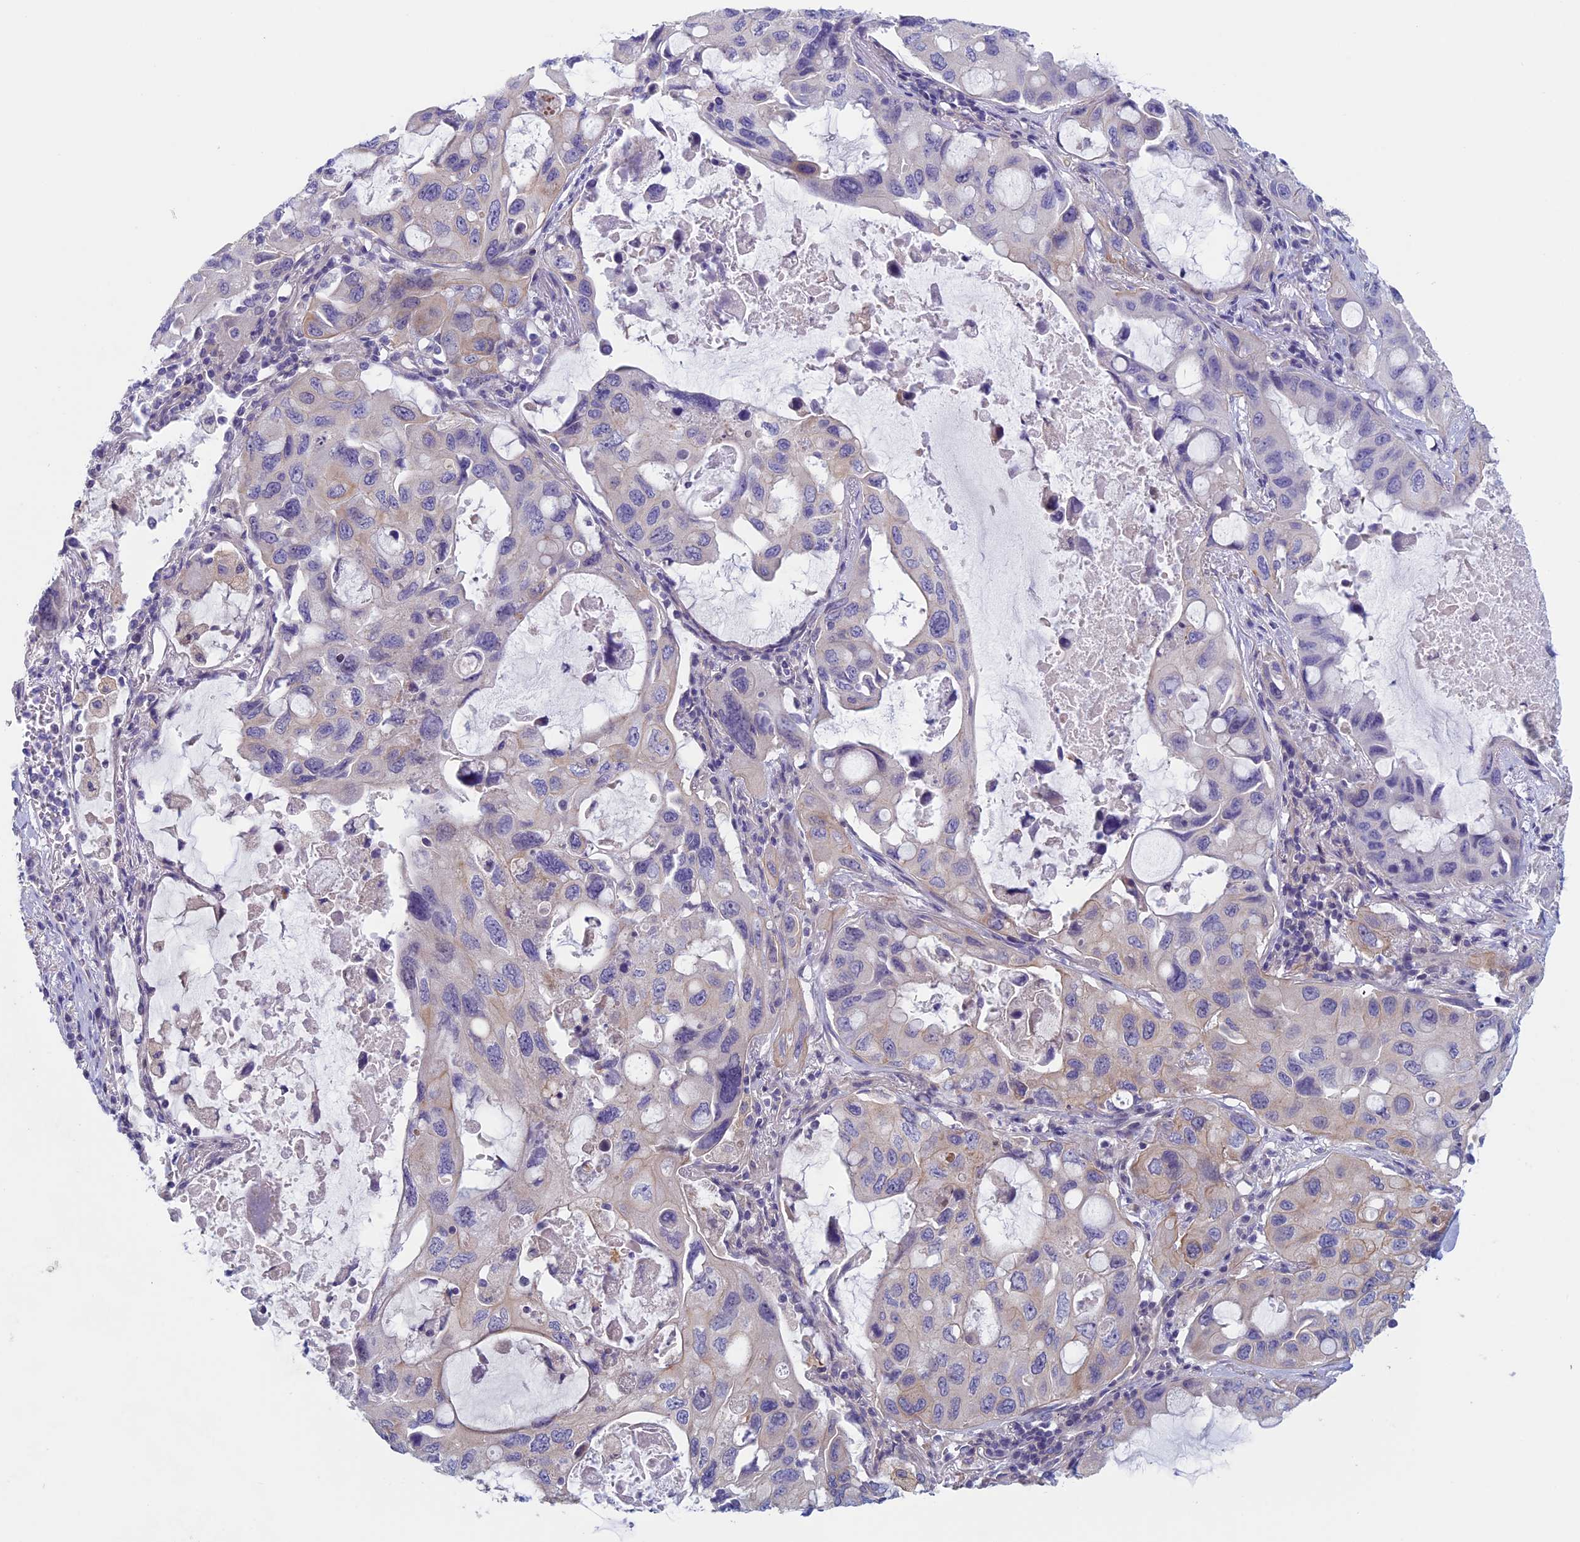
{"staining": {"intensity": "negative", "quantity": "none", "location": "none"}, "tissue": "lung cancer", "cell_type": "Tumor cells", "image_type": "cancer", "snomed": [{"axis": "morphology", "description": "Squamous cell carcinoma, NOS"}, {"axis": "topography", "description": "Lung"}], "caption": "Tumor cells show no significant protein staining in lung cancer (squamous cell carcinoma).", "gene": "CNOT6L", "patient": {"sex": "female", "age": 73}}